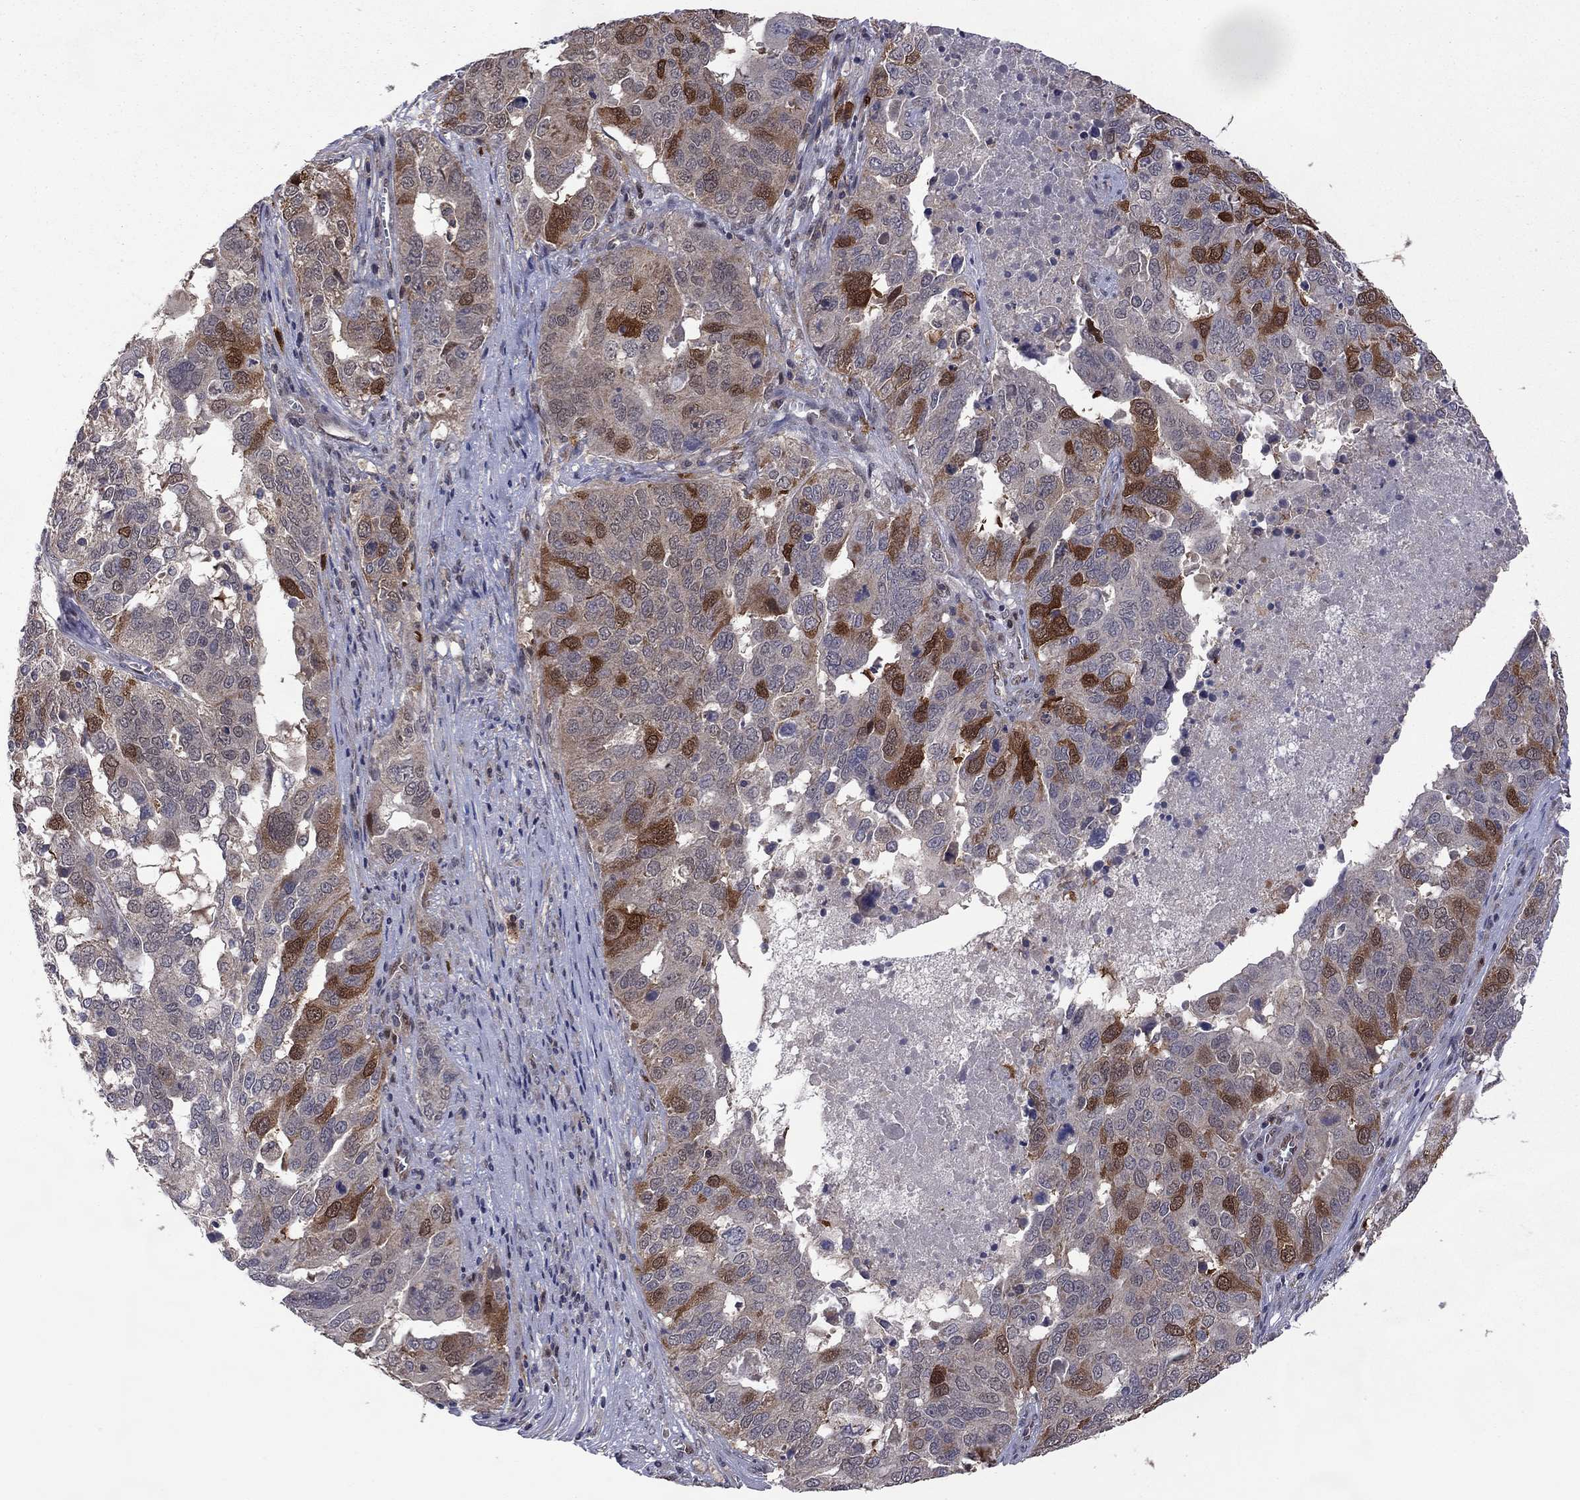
{"staining": {"intensity": "strong", "quantity": "<25%", "location": "cytoplasmic/membranous"}, "tissue": "ovarian cancer", "cell_type": "Tumor cells", "image_type": "cancer", "snomed": [{"axis": "morphology", "description": "Carcinoma, endometroid"}, {"axis": "topography", "description": "Soft tissue"}, {"axis": "topography", "description": "Ovary"}], "caption": "Ovarian cancer (endometroid carcinoma) stained for a protein demonstrates strong cytoplasmic/membranous positivity in tumor cells. (Stains: DAB (3,3'-diaminobenzidine) in brown, nuclei in blue, Microscopy: brightfield microscopy at high magnification).", "gene": "GPAA1", "patient": {"sex": "female", "age": 52}}